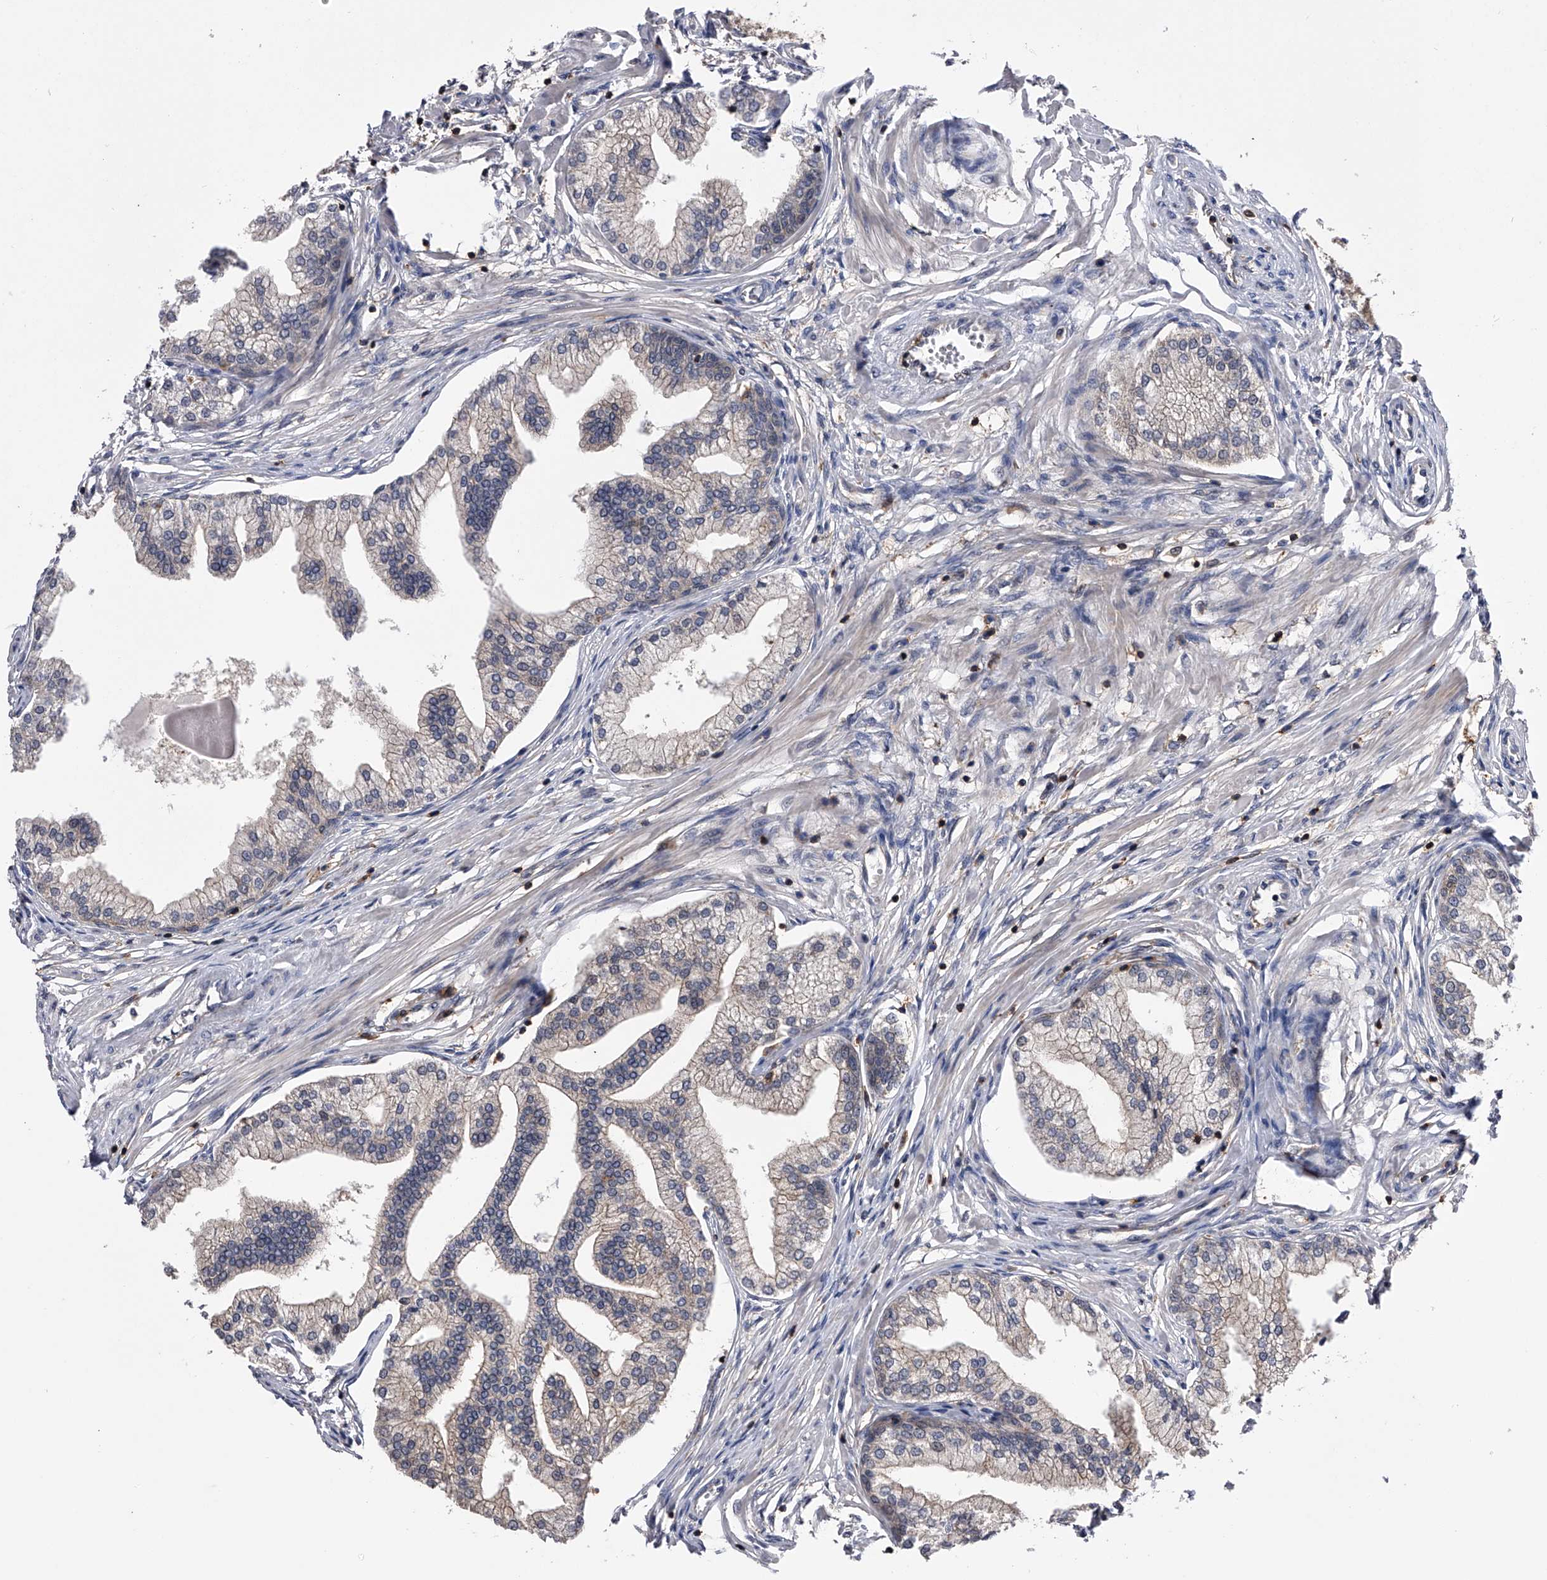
{"staining": {"intensity": "moderate", "quantity": "25%-75%", "location": "cytoplasmic/membranous"}, "tissue": "prostate", "cell_type": "Glandular cells", "image_type": "normal", "snomed": [{"axis": "morphology", "description": "Normal tissue, NOS"}, {"axis": "morphology", "description": "Urothelial carcinoma, Low grade"}, {"axis": "topography", "description": "Urinary bladder"}, {"axis": "topography", "description": "Prostate"}], "caption": "DAB (3,3'-diaminobenzidine) immunohistochemical staining of unremarkable prostate reveals moderate cytoplasmic/membranous protein staining in about 25%-75% of glandular cells.", "gene": "PAN3", "patient": {"sex": "male", "age": 60}}